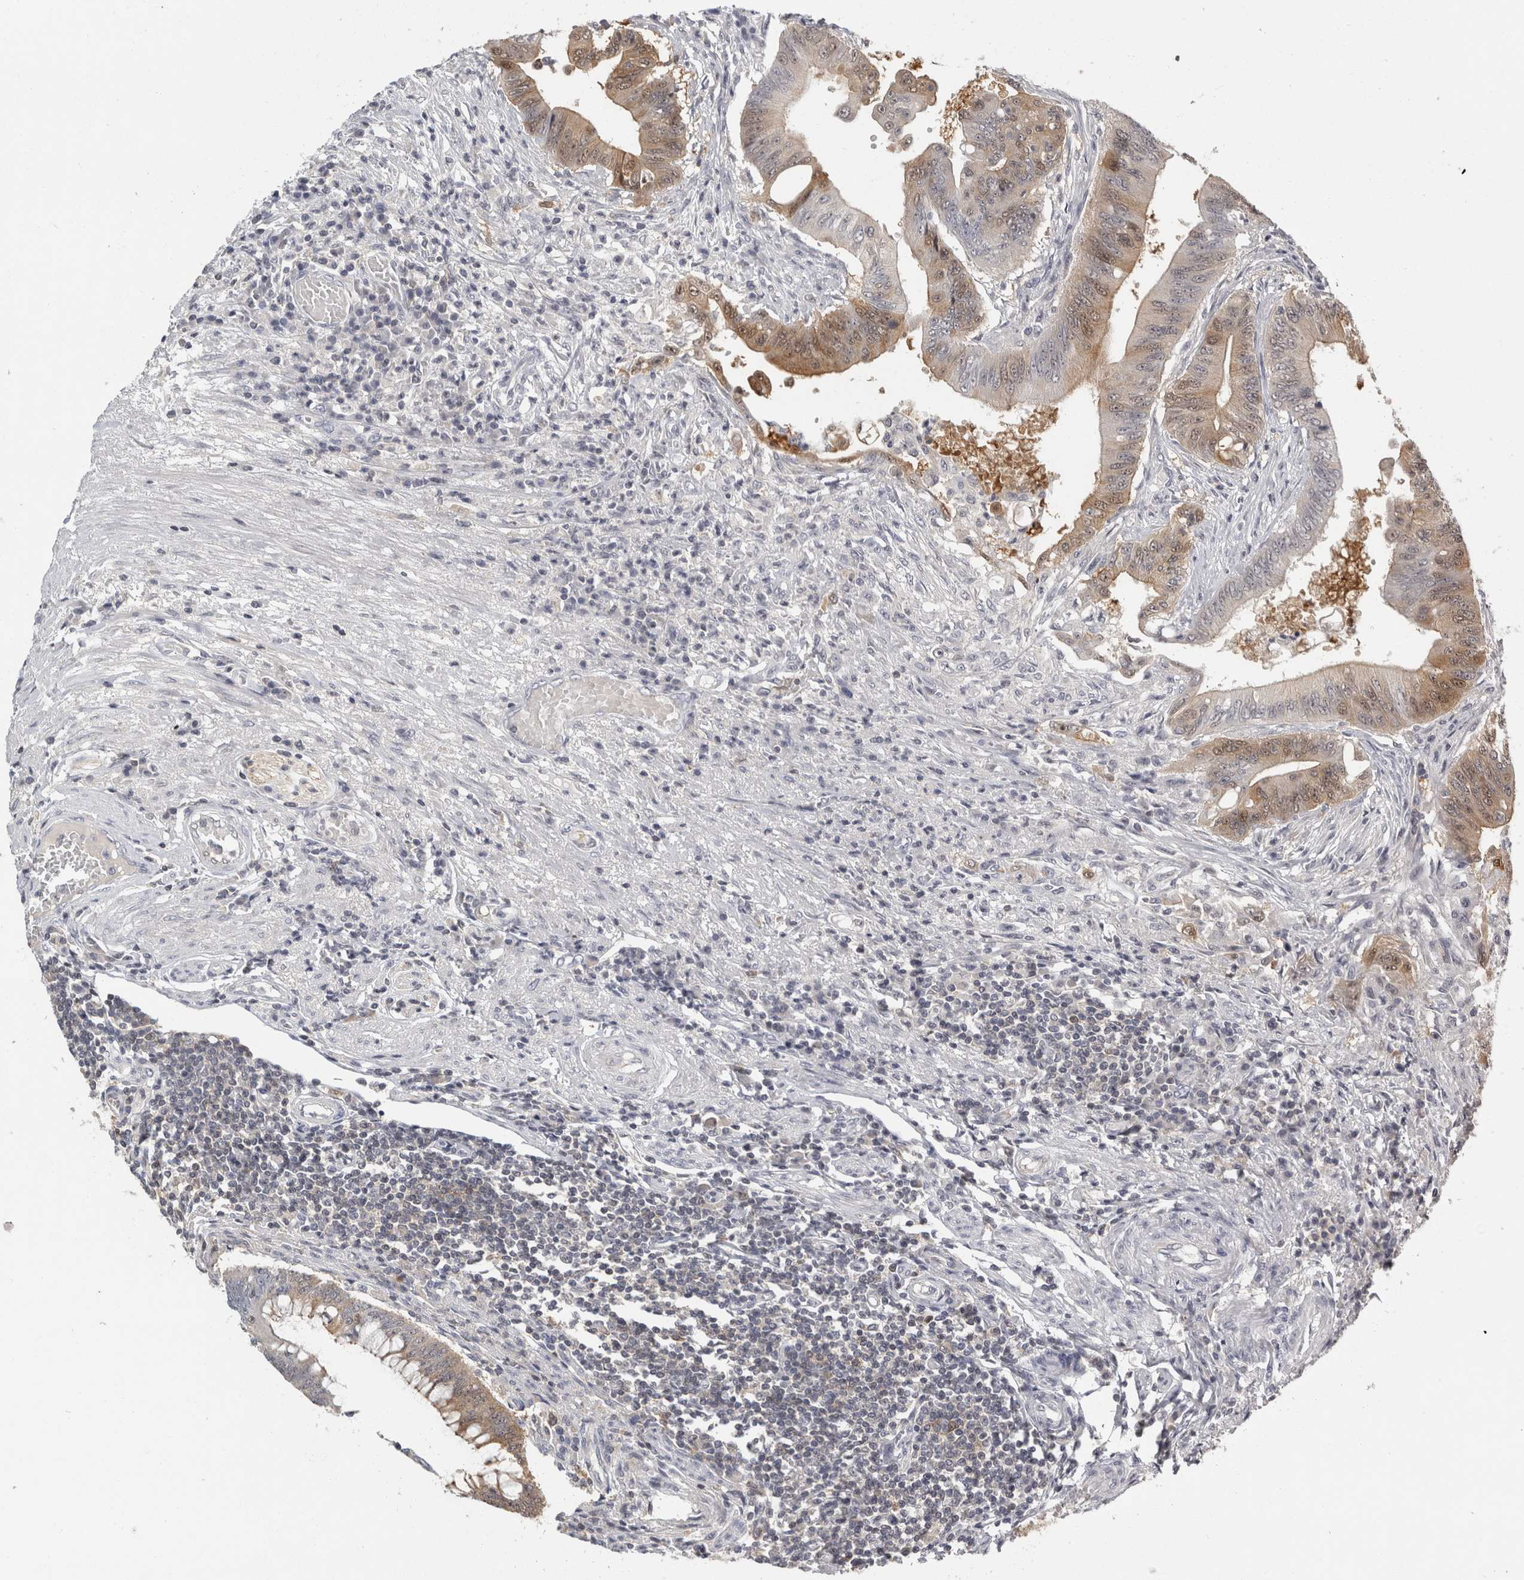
{"staining": {"intensity": "weak", "quantity": "25%-75%", "location": "cytoplasmic/membranous,nuclear"}, "tissue": "colorectal cancer", "cell_type": "Tumor cells", "image_type": "cancer", "snomed": [{"axis": "morphology", "description": "Adenoma, NOS"}, {"axis": "morphology", "description": "Adenocarcinoma, NOS"}, {"axis": "topography", "description": "Colon"}], "caption": "IHC (DAB (3,3'-diaminobenzidine)) staining of human colorectal cancer (adenocarcinoma) reveals weak cytoplasmic/membranous and nuclear protein positivity in about 25%-75% of tumor cells. (DAB (3,3'-diaminobenzidine) IHC, brown staining for protein, blue staining for nuclei).", "gene": "ACAT2", "patient": {"sex": "male", "age": 79}}